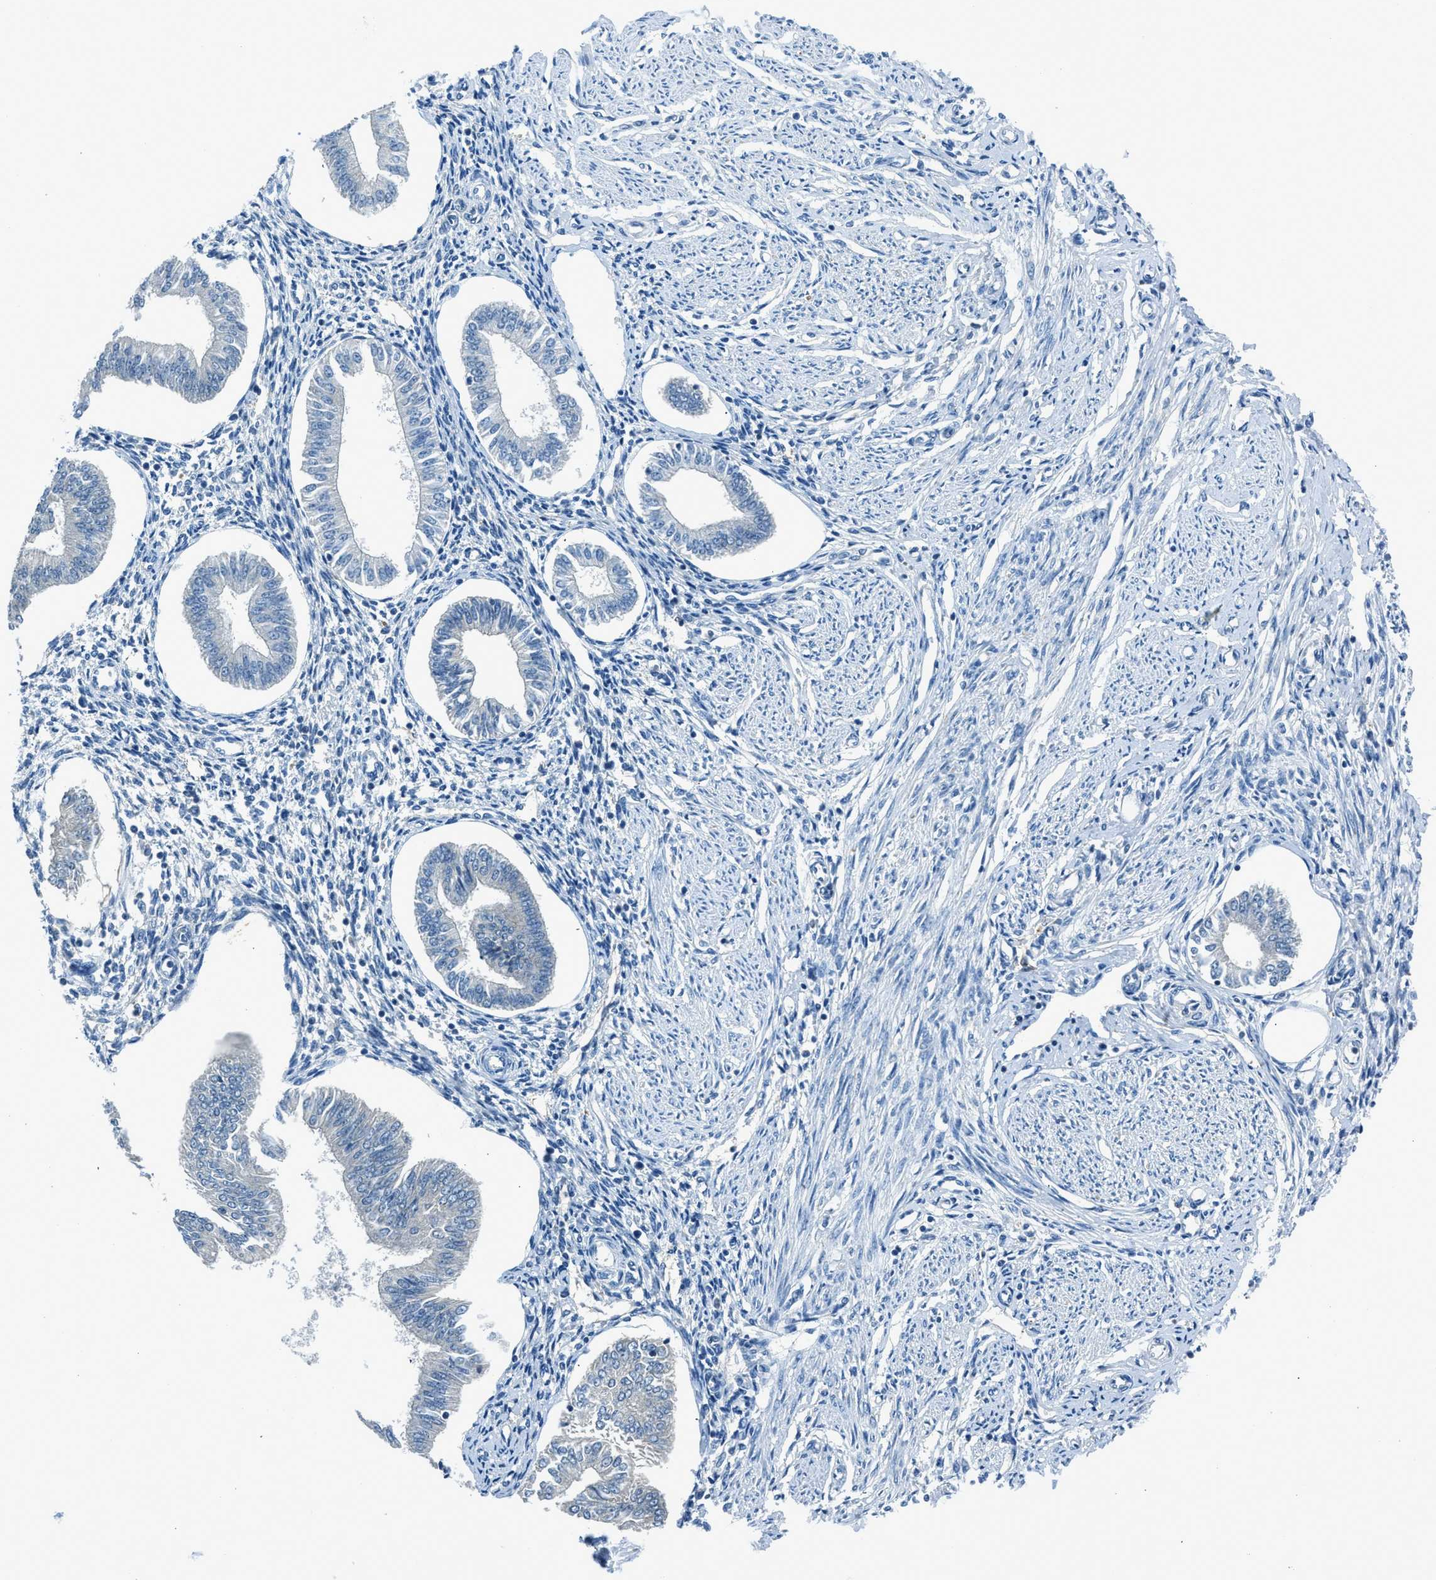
{"staining": {"intensity": "negative", "quantity": "none", "location": "none"}, "tissue": "endometrium", "cell_type": "Cells in endometrial stroma", "image_type": "normal", "snomed": [{"axis": "morphology", "description": "Normal tissue, NOS"}, {"axis": "topography", "description": "Endometrium"}], "caption": "Immunohistochemistry (IHC) image of normal endometrium stained for a protein (brown), which exhibits no staining in cells in endometrial stroma.", "gene": "BMP1", "patient": {"sex": "female", "age": 50}}